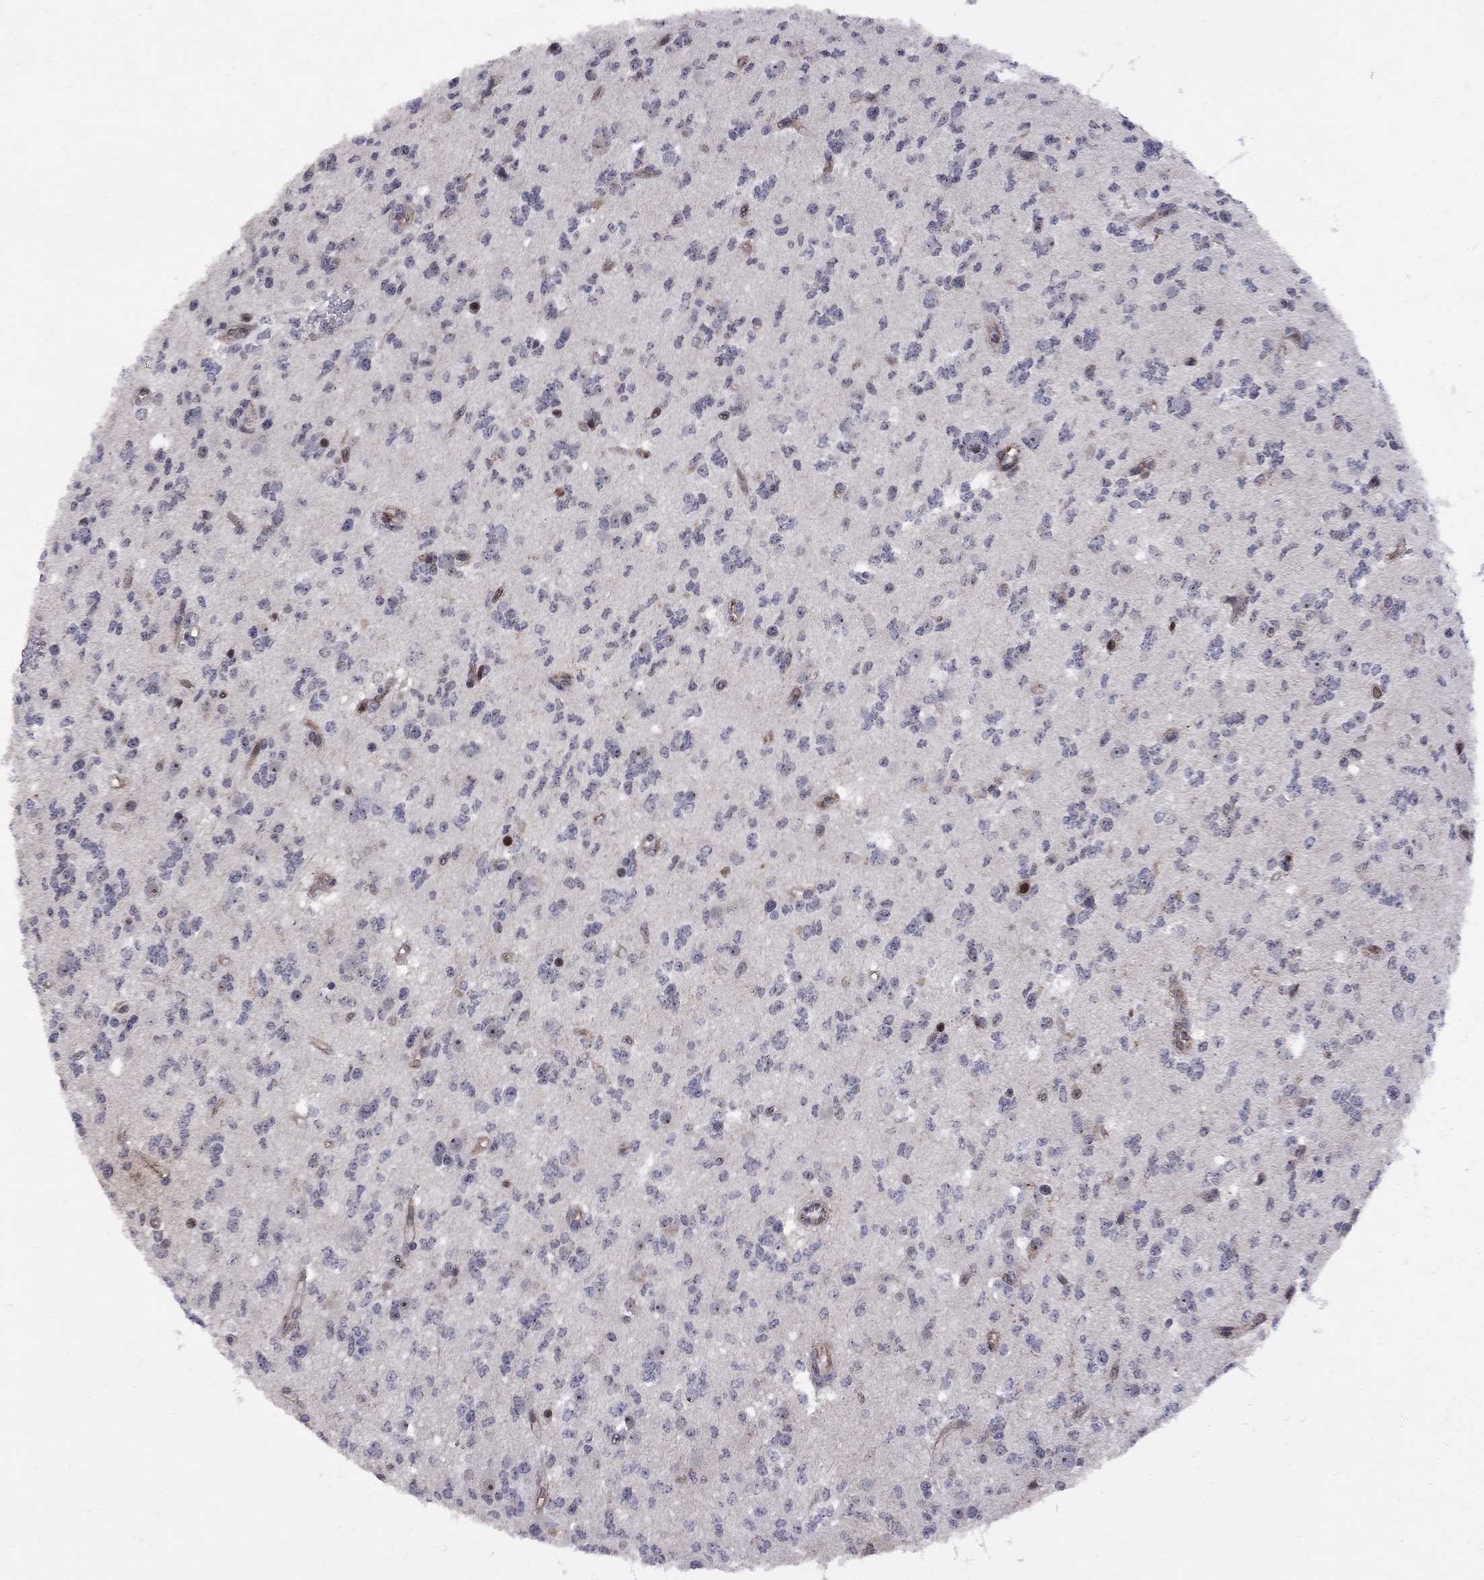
{"staining": {"intensity": "negative", "quantity": "none", "location": "none"}, "tissue": "glioma", "cell_type": "Tumor cells", "image_type": "cancer", "snomed": [{"axis": "morphology", "description": "Glioma, malignant, Low grade"}, {"axis": "topography", "description": "Brain"}], "caption": "This is an immunohistochemistry image of human glioma. There is no positivity in tumor cells.", "gene": "DHX33", "patient": {"sex": "female", "age": 45}}